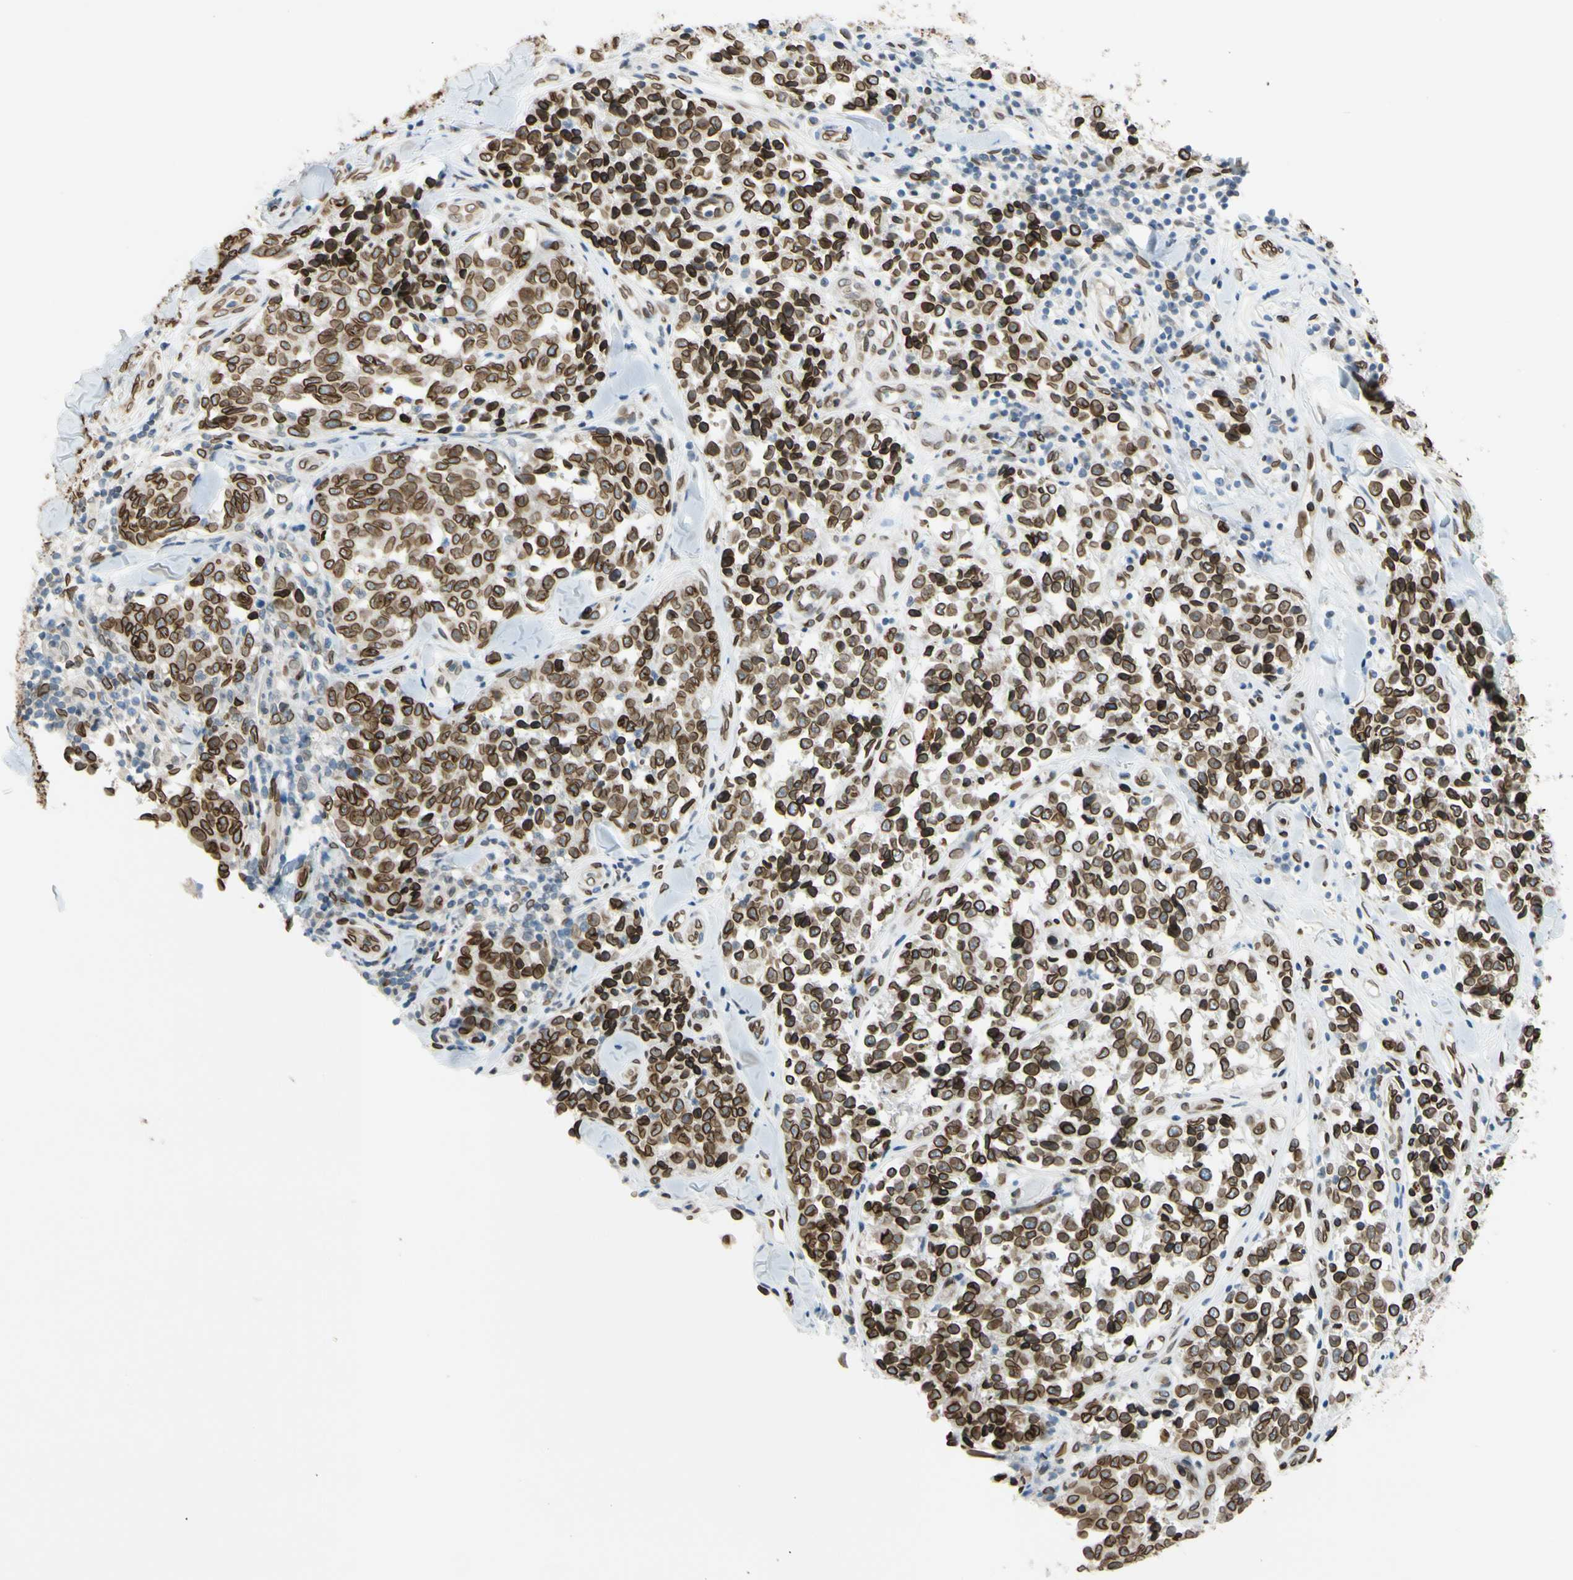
{"staining": {"intensity": "strong", "quantity": ">75%", "location": "cytoplasmic/membranous,nuclear"}, "tissue": "melanoma", "cell_type": "Tumor cells", "image_type": "cancer", "snomed": [{"axis": "morphology", "description": "Malignant melanoma, NOS"}, {"axis": "topography", "description": "Skin"}], "caption": "IHC of human malignant melanoma shows high levels of strong cytoplasmic/membranous and nuclear expression in approximately >75% of tumor cells.", "gene": "SUN1", "patient": {"sex": "female", "age": 64}}